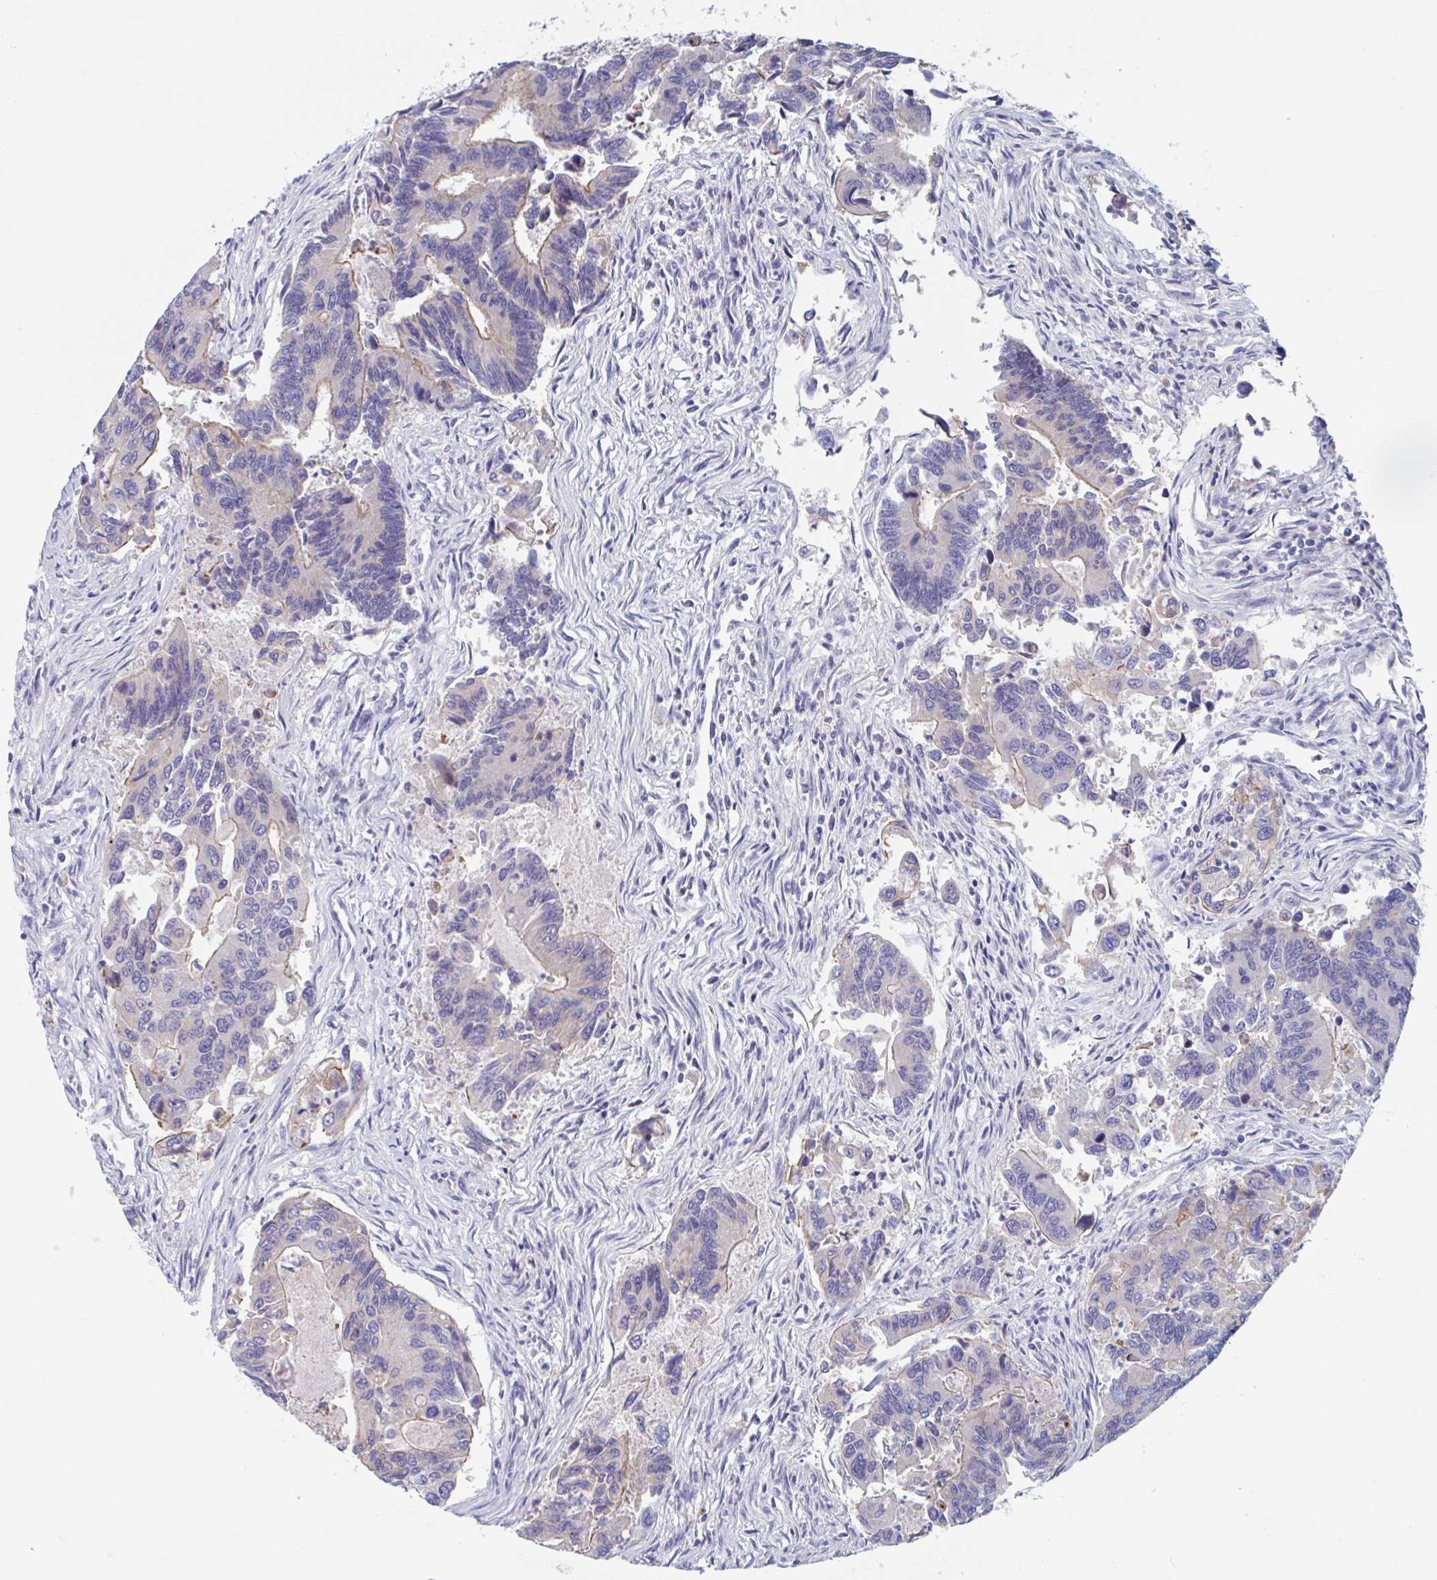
{"staining": {"intensity": "weak", "quantity": "<25%", "location": "cytoplasmic/membranous"}, "tissue": "colorectal cancer", "cell_type": "Tumor cells", "image_type": "cancer", "snomed": [{"axis": "morphology", "description": "Adenocarcinoma, NOS"}, {"axis": "topography", "description": "Colon"}], "caption": "High power microscopy micrograph of an immunohistochemistry (IHC) photomicrograph of colorectal cancer, revealing no significant positivity in tumor cells.", "gene": "UNKL", "patient": {"sex": "female", "age": 67}}